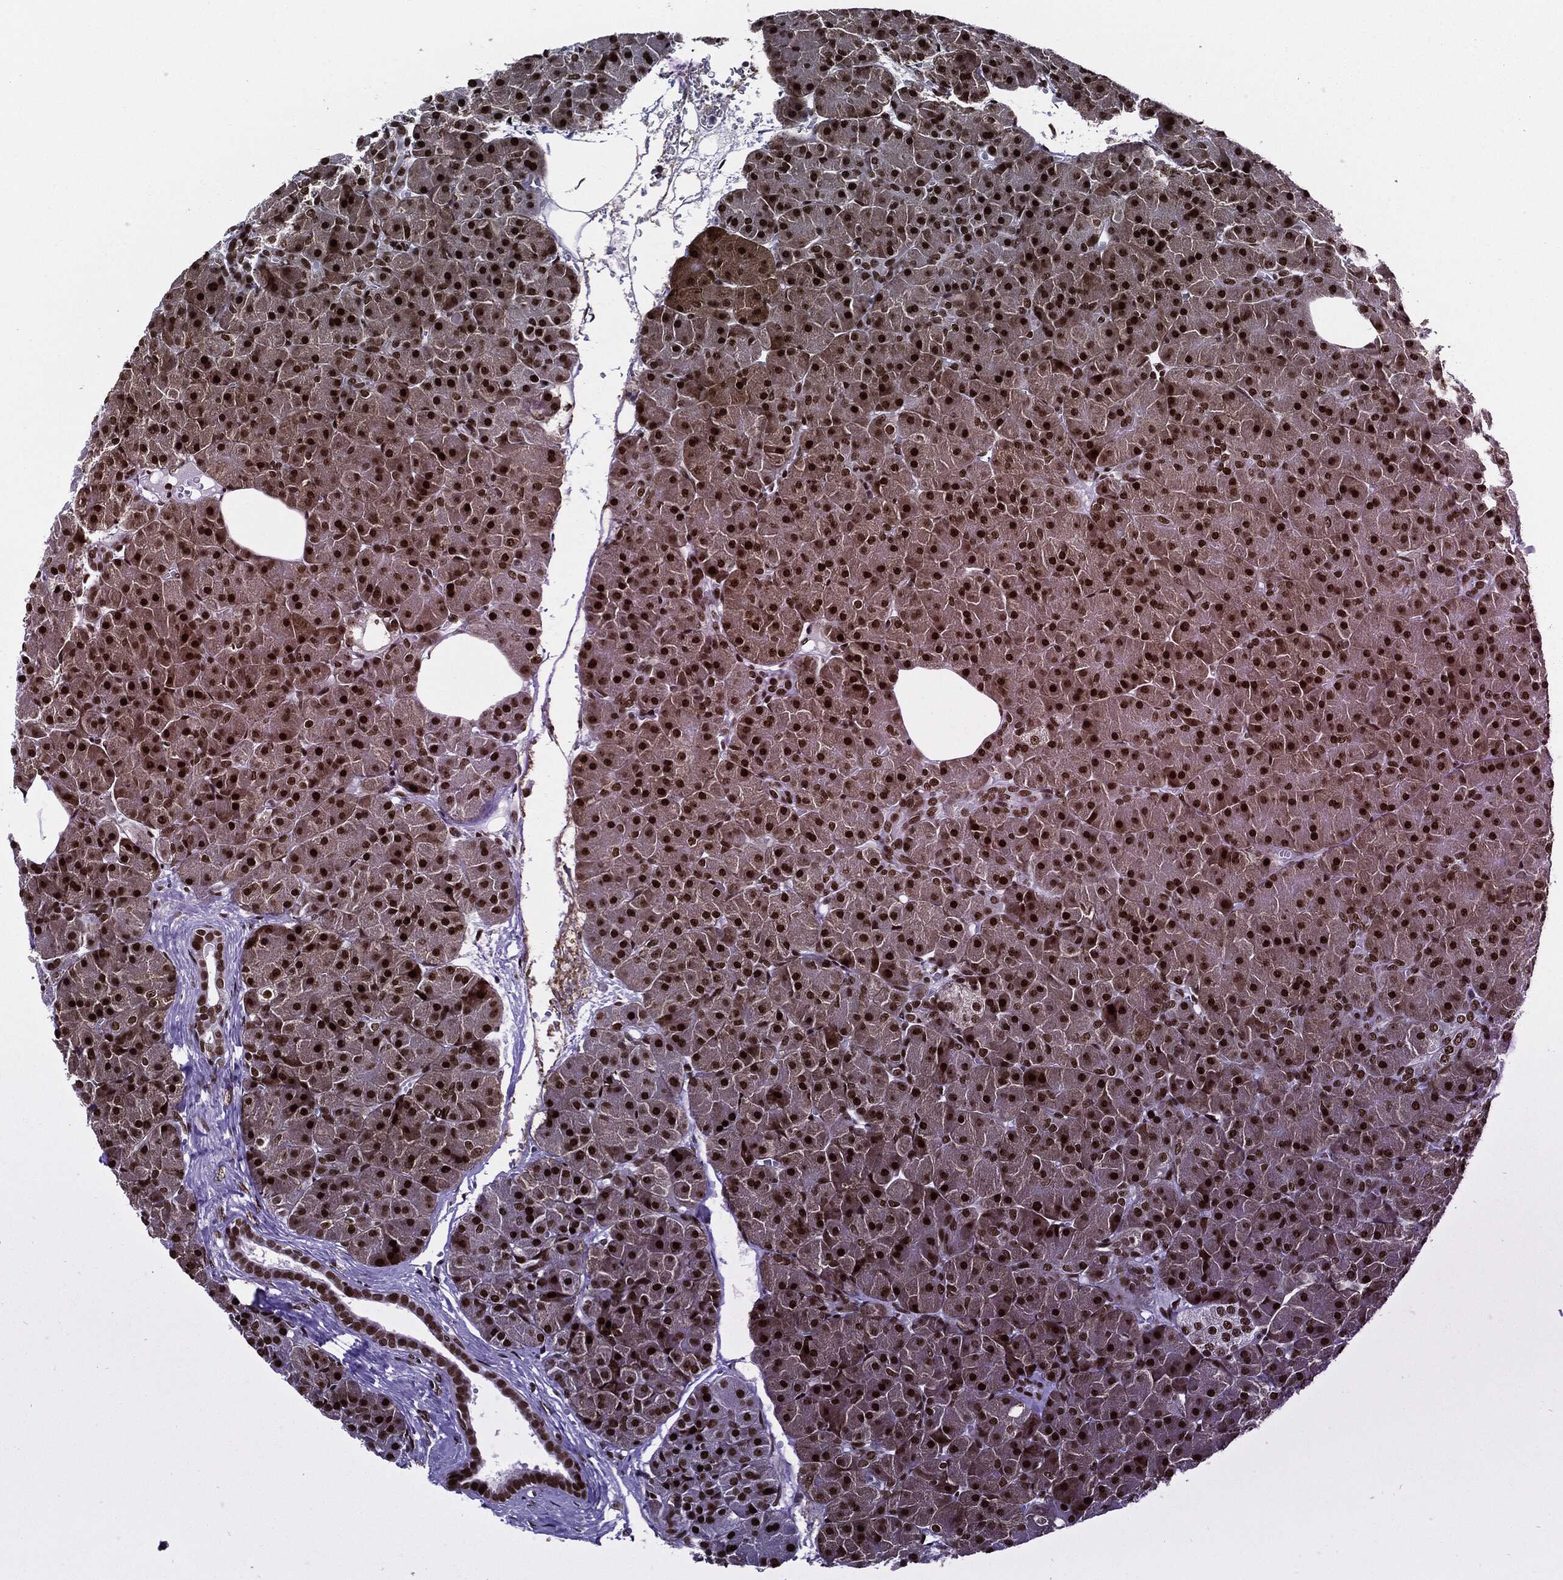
{"staining": {"intensity": "strong", "quantity": ">75%", "location": "nuclear"}, "tissue": "pancreas", "cell_type": "Exocrine glandular cells", "image_type": "normal", "snomed": [{"axis": "morphology", "description": "Normal tissue, NOS"}, {"axis": "topography", "description": "Pancreas"}], "caption": "This photomicrograph displays immunohistochemistry (IHC) staining of benign pancreas, with high strong nuclear positivity in about >75% of exocrine glandular cells.", "gene": "ZFP91", "patient": {"sex": "male", "age": 61}}